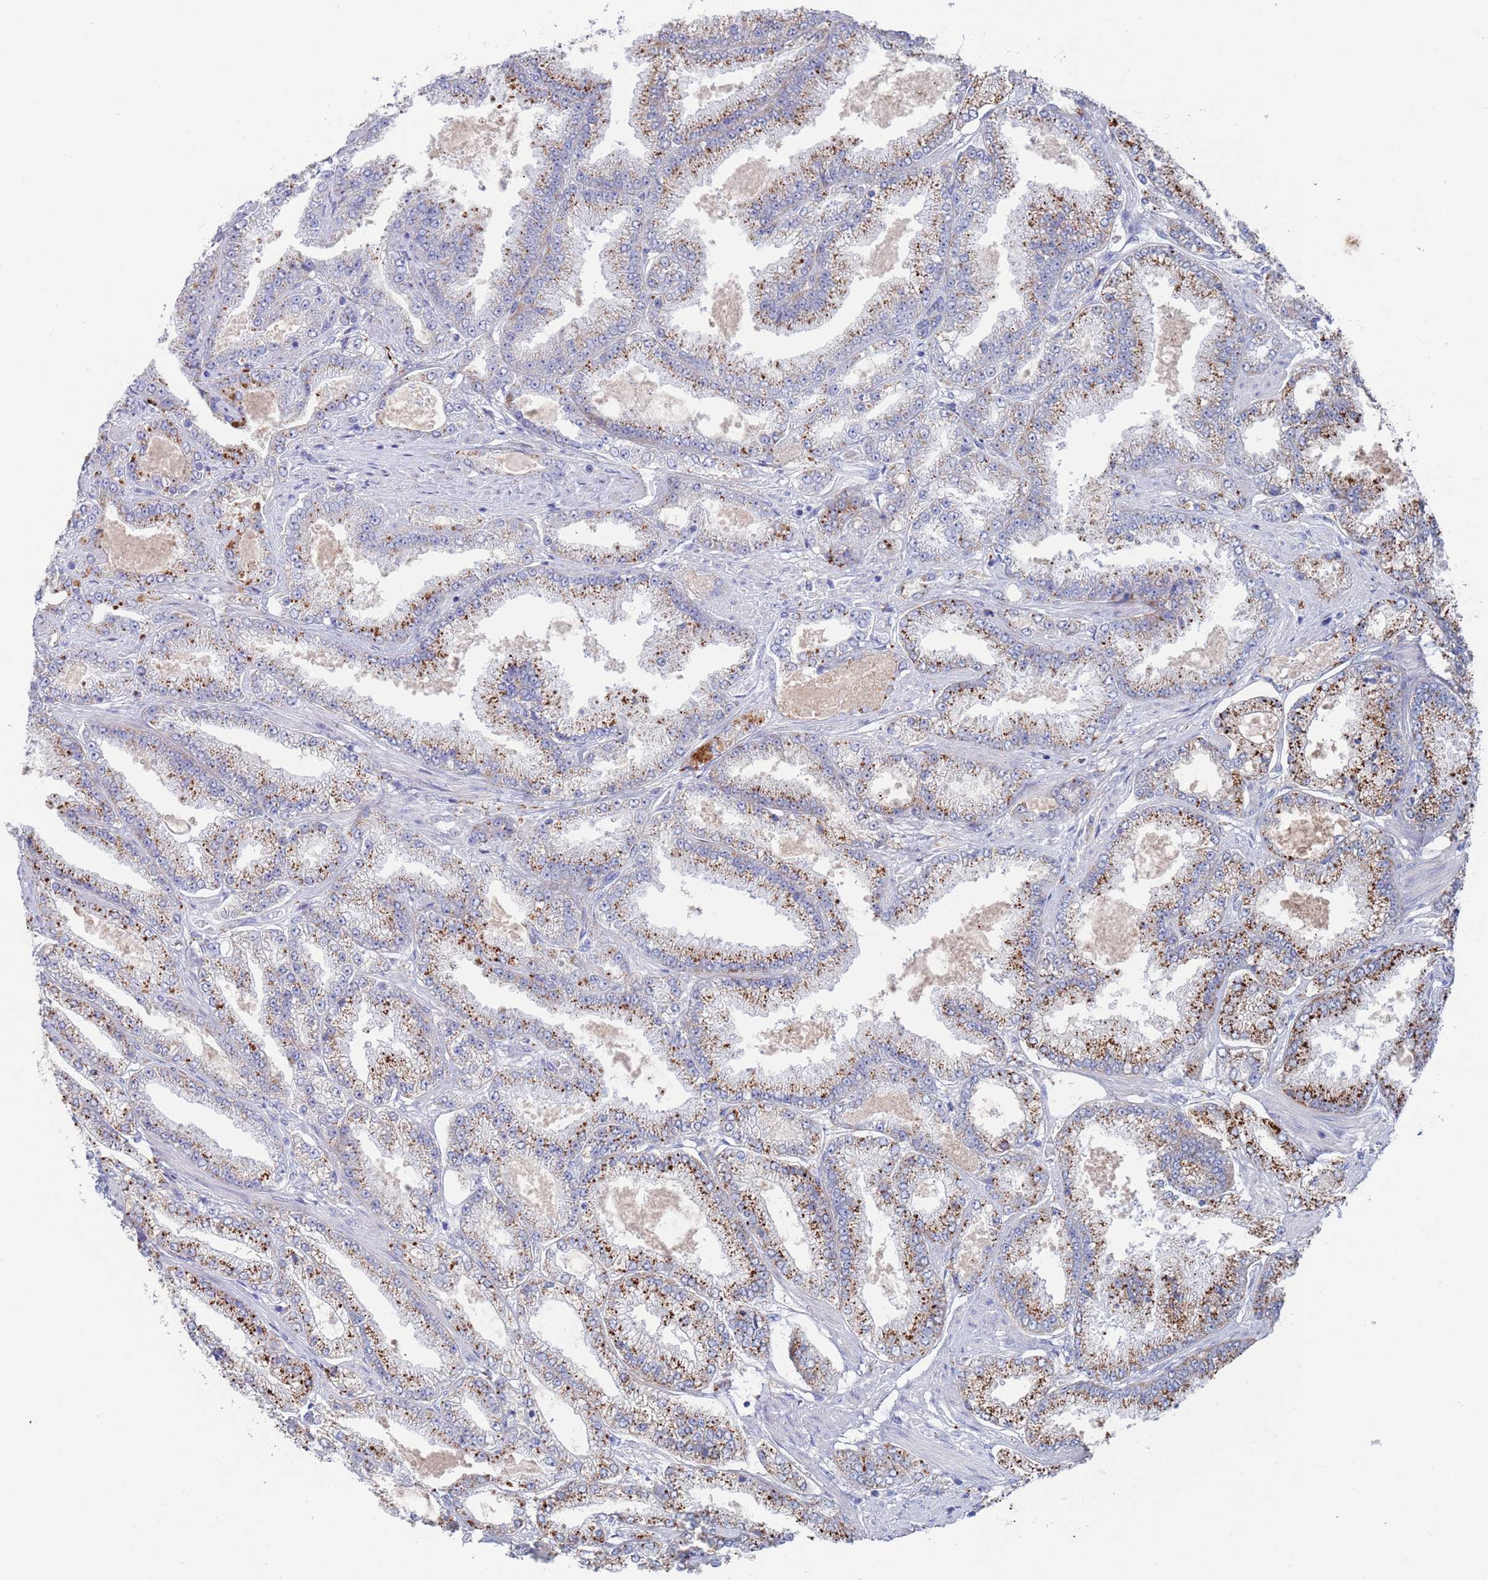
{"staining": {"intensity": "strong", "quantity": "25%-75%", "location": "cytoplasmic/membranous"}, "tissue": "prostate cancer", "cell_type": "Tumor cells", "image_type": "cancer", "snomed": [{"axis": "morphology", "description": "Adenocarcinoma, High grade"}, {"axis": "topography", "description": "Prostate"}], "caption": "Strong cytoplasmic/membranous protein expression is identified in approximately 25%-75% of tumor cells in adenocarcinoma (high-grade) (prostate).", "gene": "FUCA1", "patient": {"sex": "male", "age": 68}}